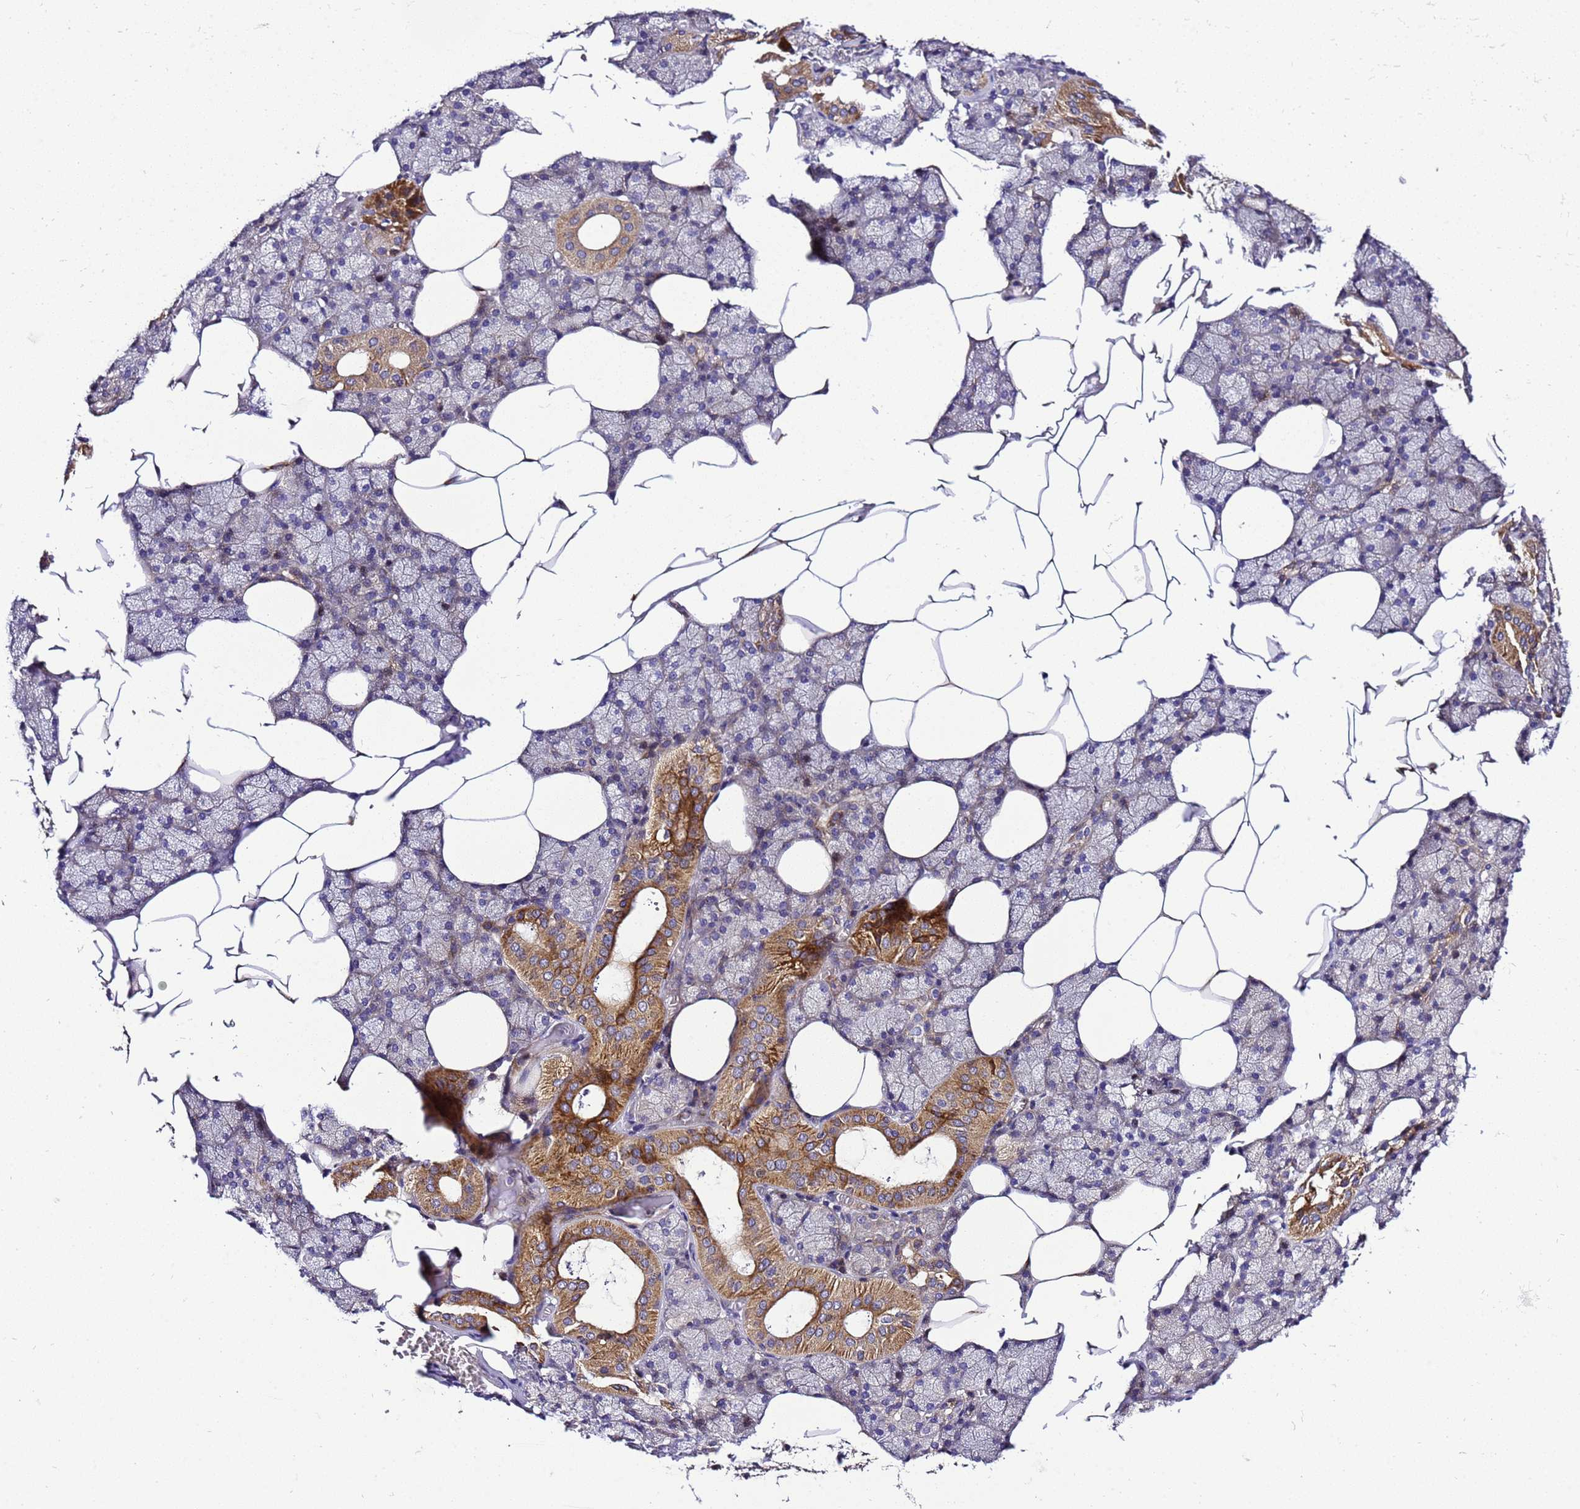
{"staining": {"intensity": "moderate", "quantity": "25%-75%", "location": "cytoplasmic/membranous"}, "tissue": "salivary gland", "cell_type": "Glandular cells", "image_type": "normal", "snomed": [{"axis": "morphology", "description": "Normal tissue, NOS"}, {"axis": "topography", "description": "Salivary gland"}], "caption": "High-power microscopy captured an IHC photomicrograph of normal salivary gland, revealing moderate cytoplasmic/membranous expression in about 25%-75% of glandular cells. (DAB IHC, brown staining for protein, blue staining for nuclei).", "gene": "ZNF417", "patient": {"sex": "male", "age": 62}}